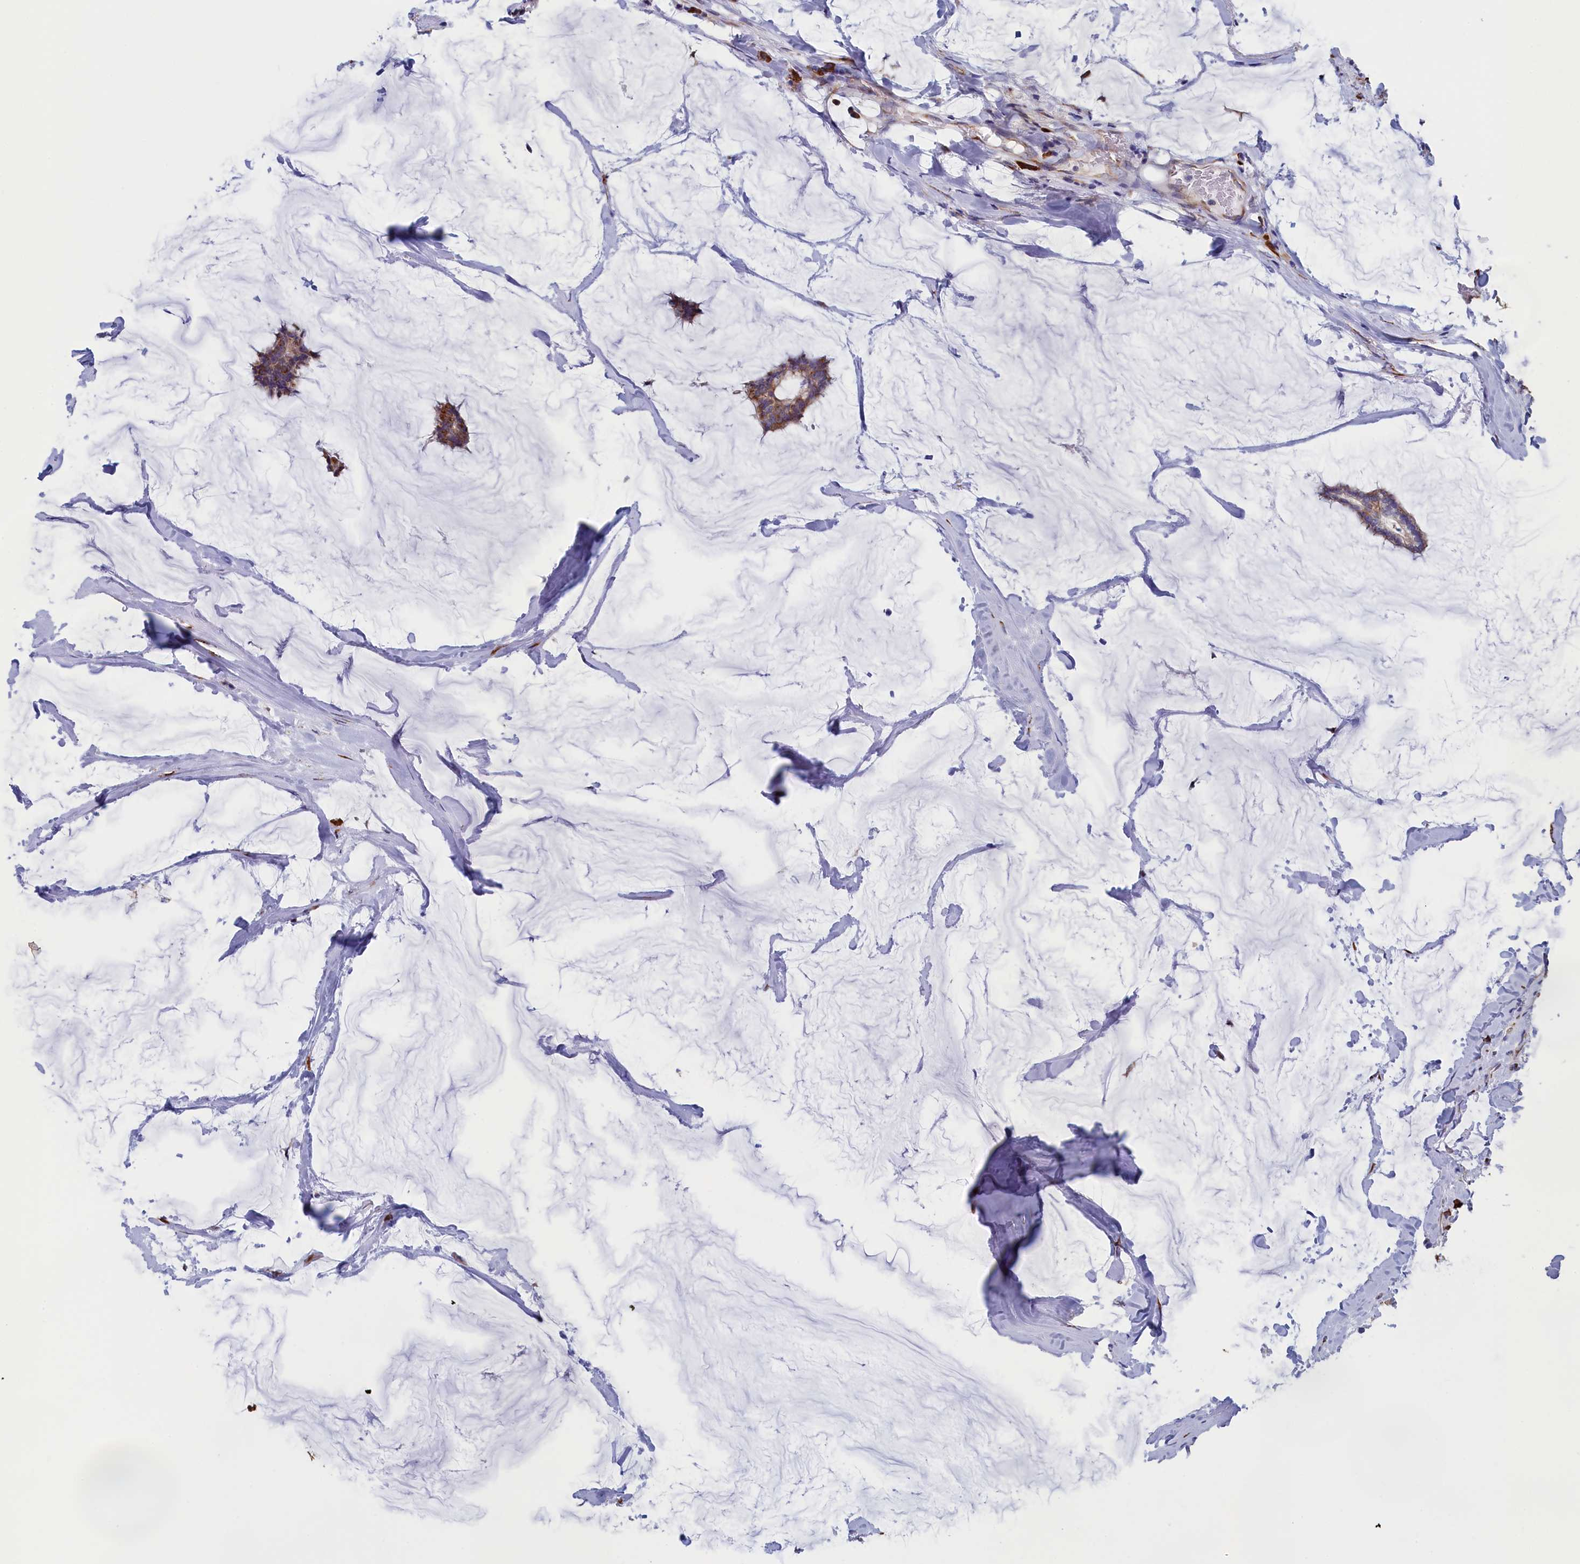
{"staining": {"intensity": "moderate", "quantity": ">75%", "location": "cytoplasmic/membranous"}, "tissue": "breast cancer", "cell_type": "Tumor cells", "image_type": "cancer", "snomed": [{"axis": "morphology", "description": "Duct carcinoma"}, {"axis": "topography", "description": "Breast"}], "caption": "DAB immunohistochemical staining of breast cancer (infiltrating ductal carcinoma) reveals moderate cytoplasmic/membranous protein expression in approximately >75% of tumor cells.", "gene": "CCDC68", "patient": {"sex": "female", "age": 93}}